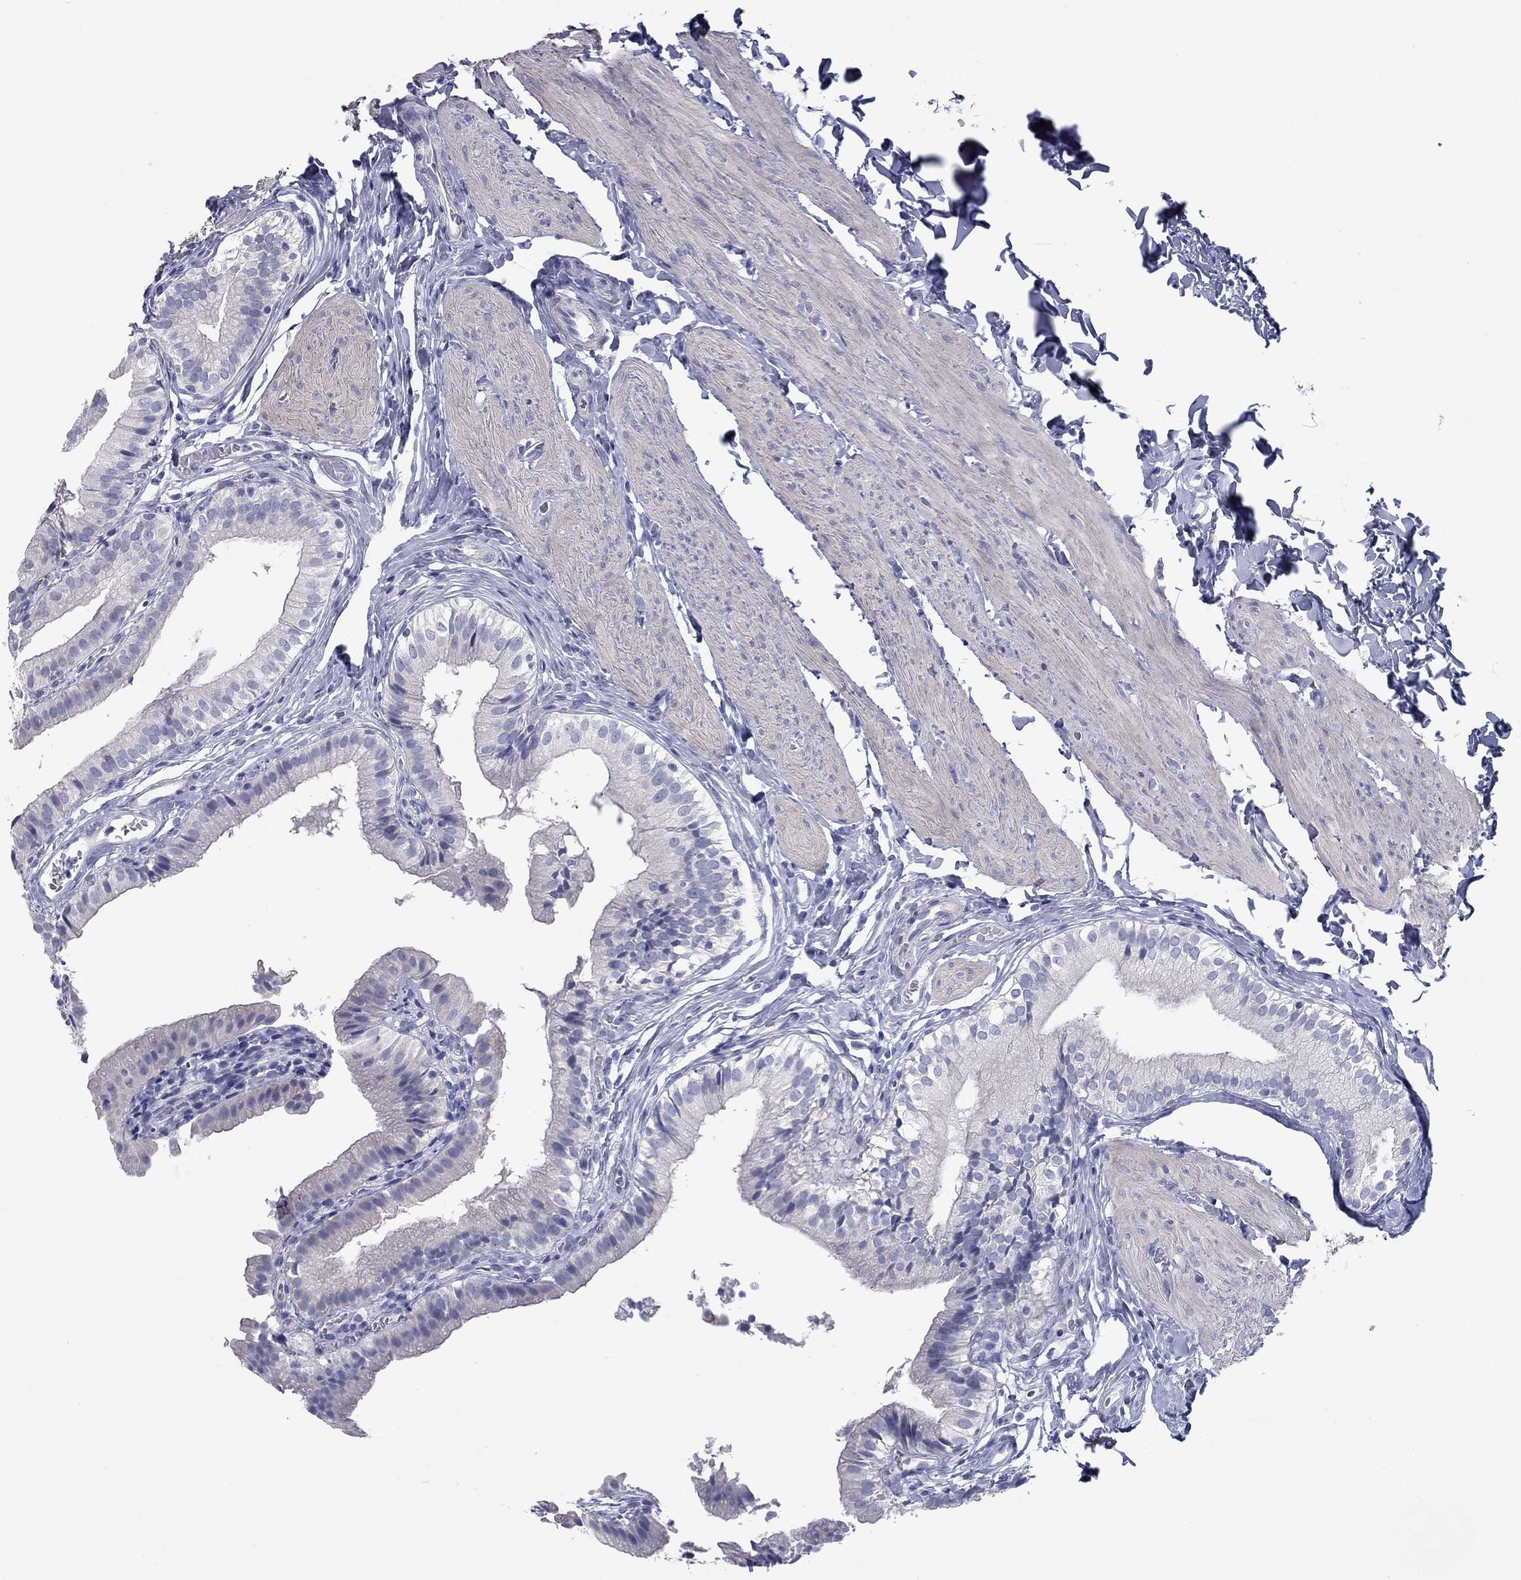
{"staining": {"intensity": "negative", "quantity": "none", "location": "none"}, "tissue": "gallbladder", "cell_type": "Glandular cells", "image_type": "normal", "snomed": [{"axis": "morphology", "description": "Normal tissue, NOS"}, {"axis": "topography", "description": "Gallbladder"}], "caption": "The photomicrograph shows no significant positivity in glandular cells of gallbladder. Nuclei are stained in blue.", "gene": "KIRREL2", "patient": {"sex": "female", "age": 47}}